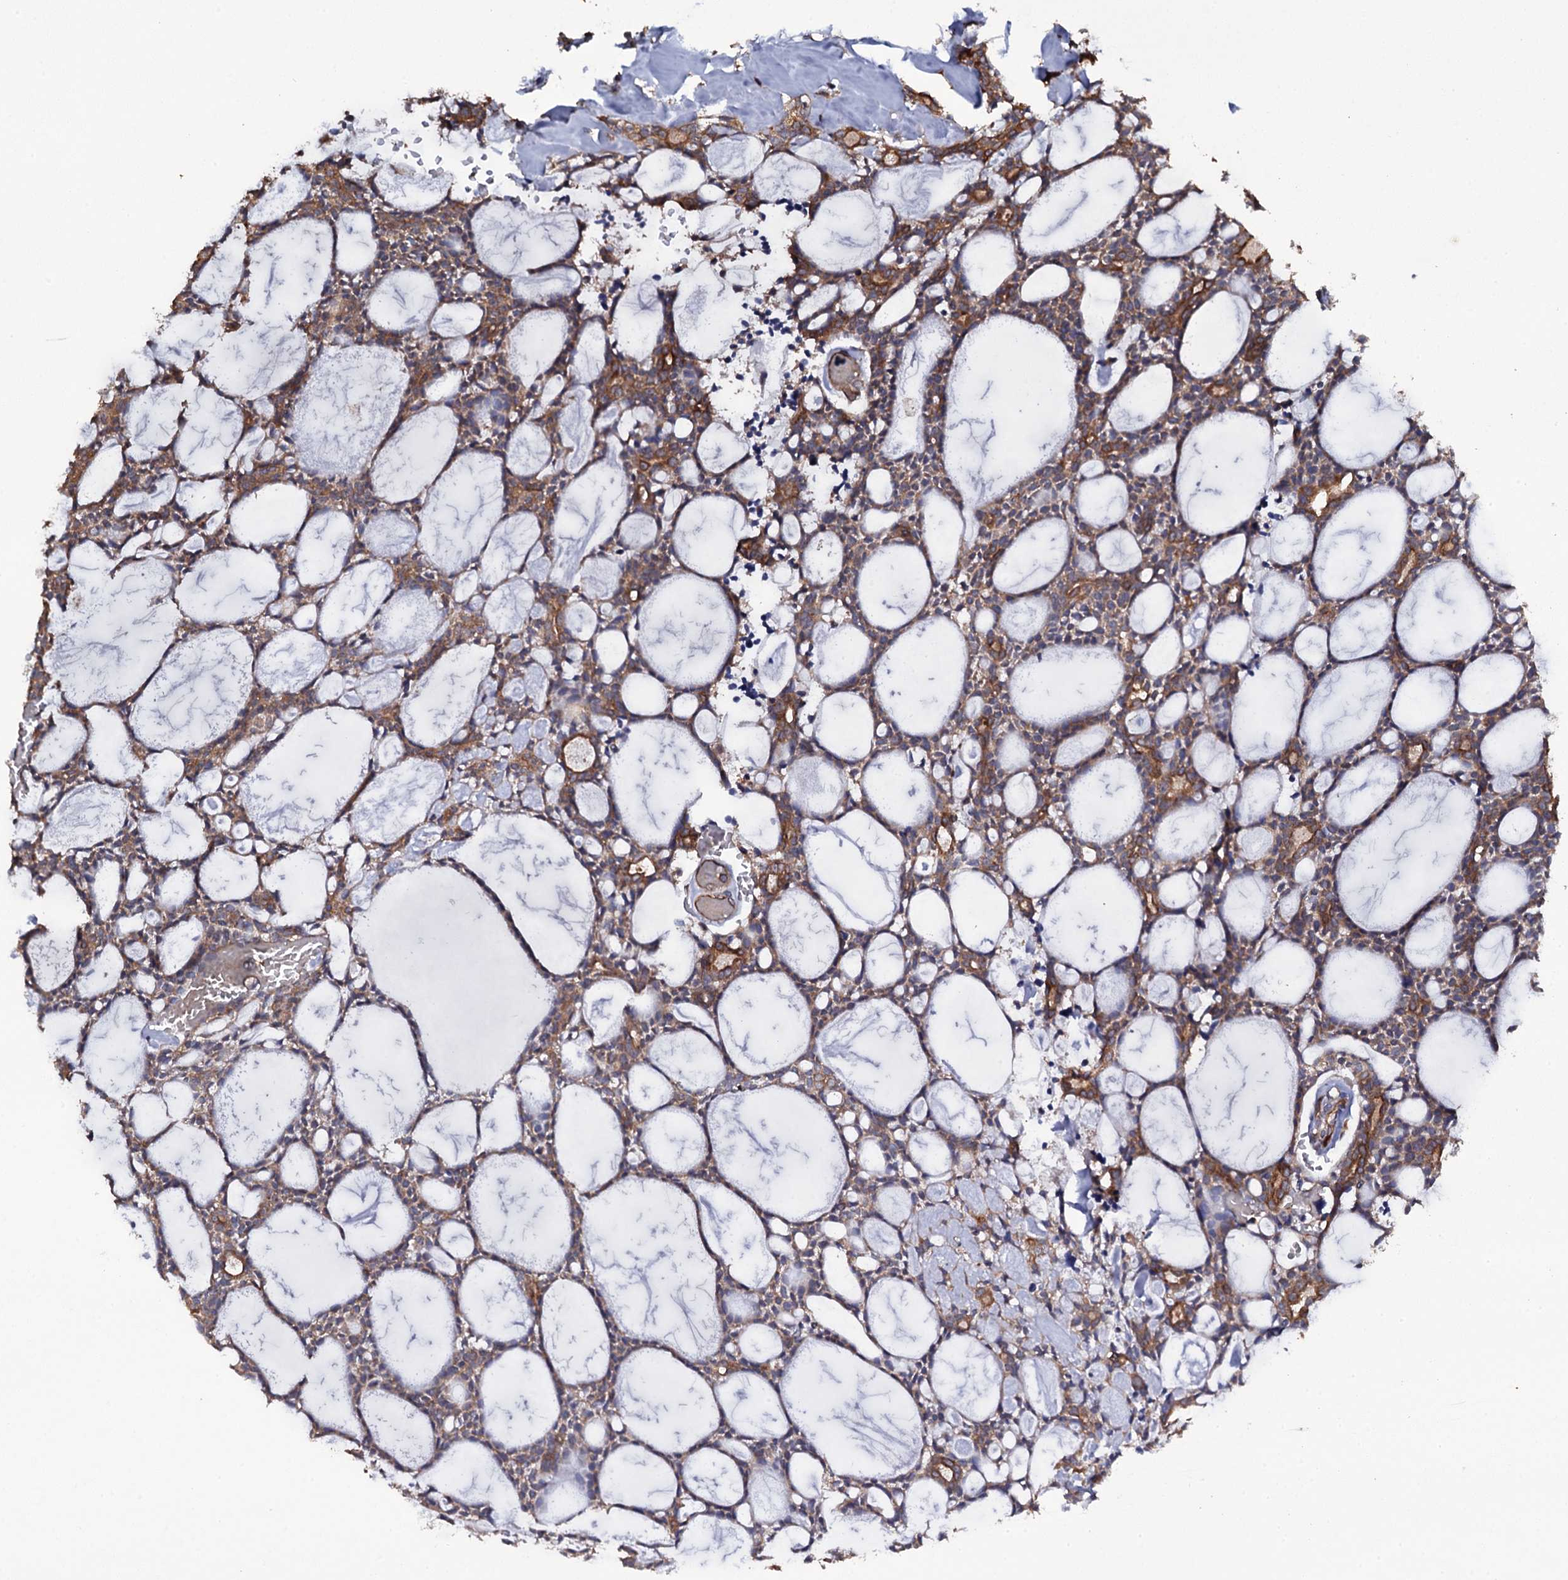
{"staining": {"intensity": "moderate", "quantity": "25%-75%", "location": "cytoplasmic/membranous"}, "tissue": "head and neck cancer", "cell_type": "Tumor cells", "image_type": "cancer", "snomed": [{"axis": "morphology", "description": "Adenocarcinoma, NOS"}, {"axis": "topography", "description": "Salivary gland"}, {"axis": "topography", "description": "Head-Neck"}], "caption": "This is an image of immunohistochemistry (IHC) staining of adenocarcinoma (head and neck), which shows moderate staining in the cytoplasmic/membranous of tumor cells.", "gene": "TTC23", "patient": {"sex": "male", "age": 55}}